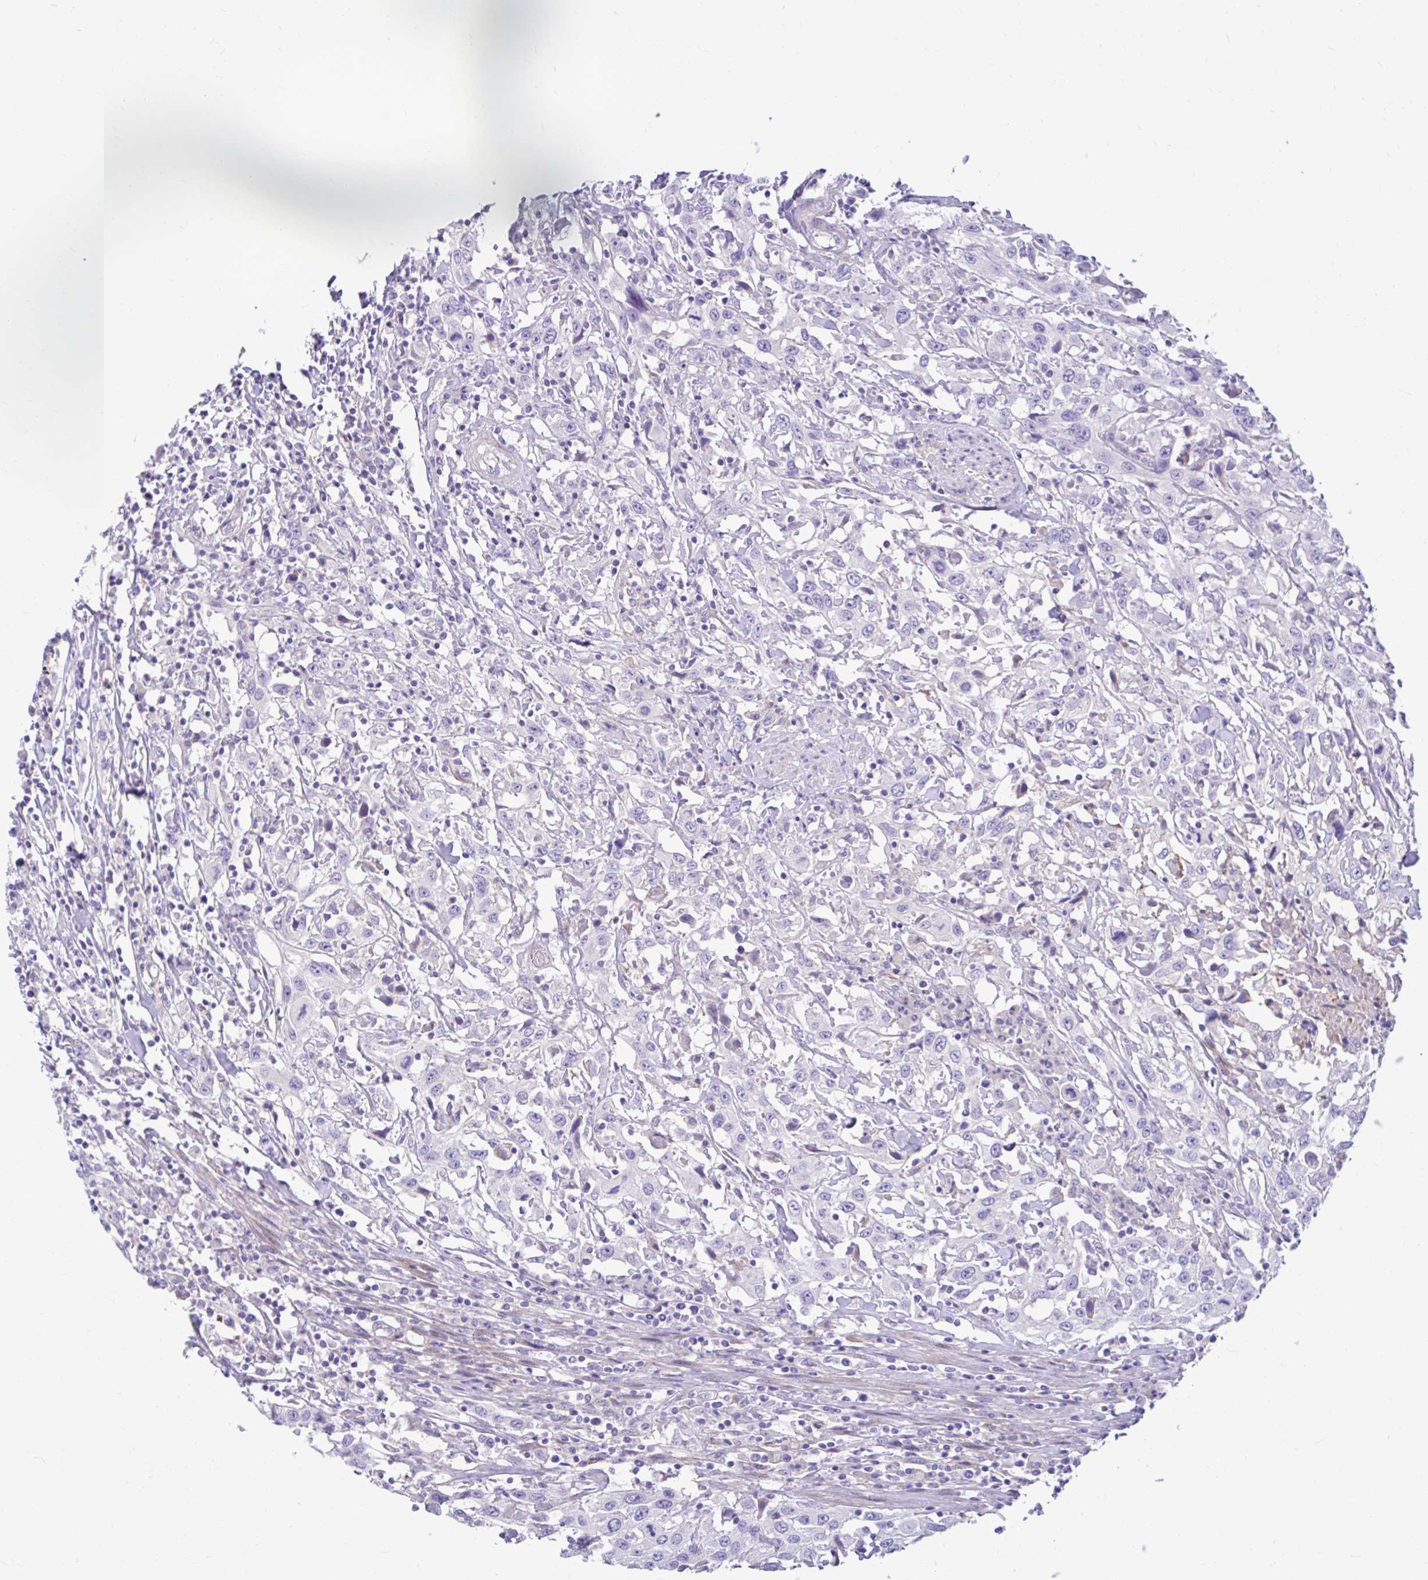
{"staining": {"intensity": "negative", "quantity": "none", "location": "none"}, "tissue": "urothelial cancer", "cell_type": "Tumor cells", "image_type": "cancer", "snomed": [{"axis": "morphology", "description": "Urothelial carcinoma, High grade"}, {"axis": "topography", "description": "Urinary bladder"}], "caption": "Urothelial carcinoma (high-grade) was stained to show a protein in brown. There is no significant positivity in tumor cells. Brightfield microscopy of immunohistochemistry (IHC) stained with DAB (brown) and hematoxylin (blue), captured at high magnification.", "gene": "ESPNL", "patient": {"sex": "male", "age": 61}}